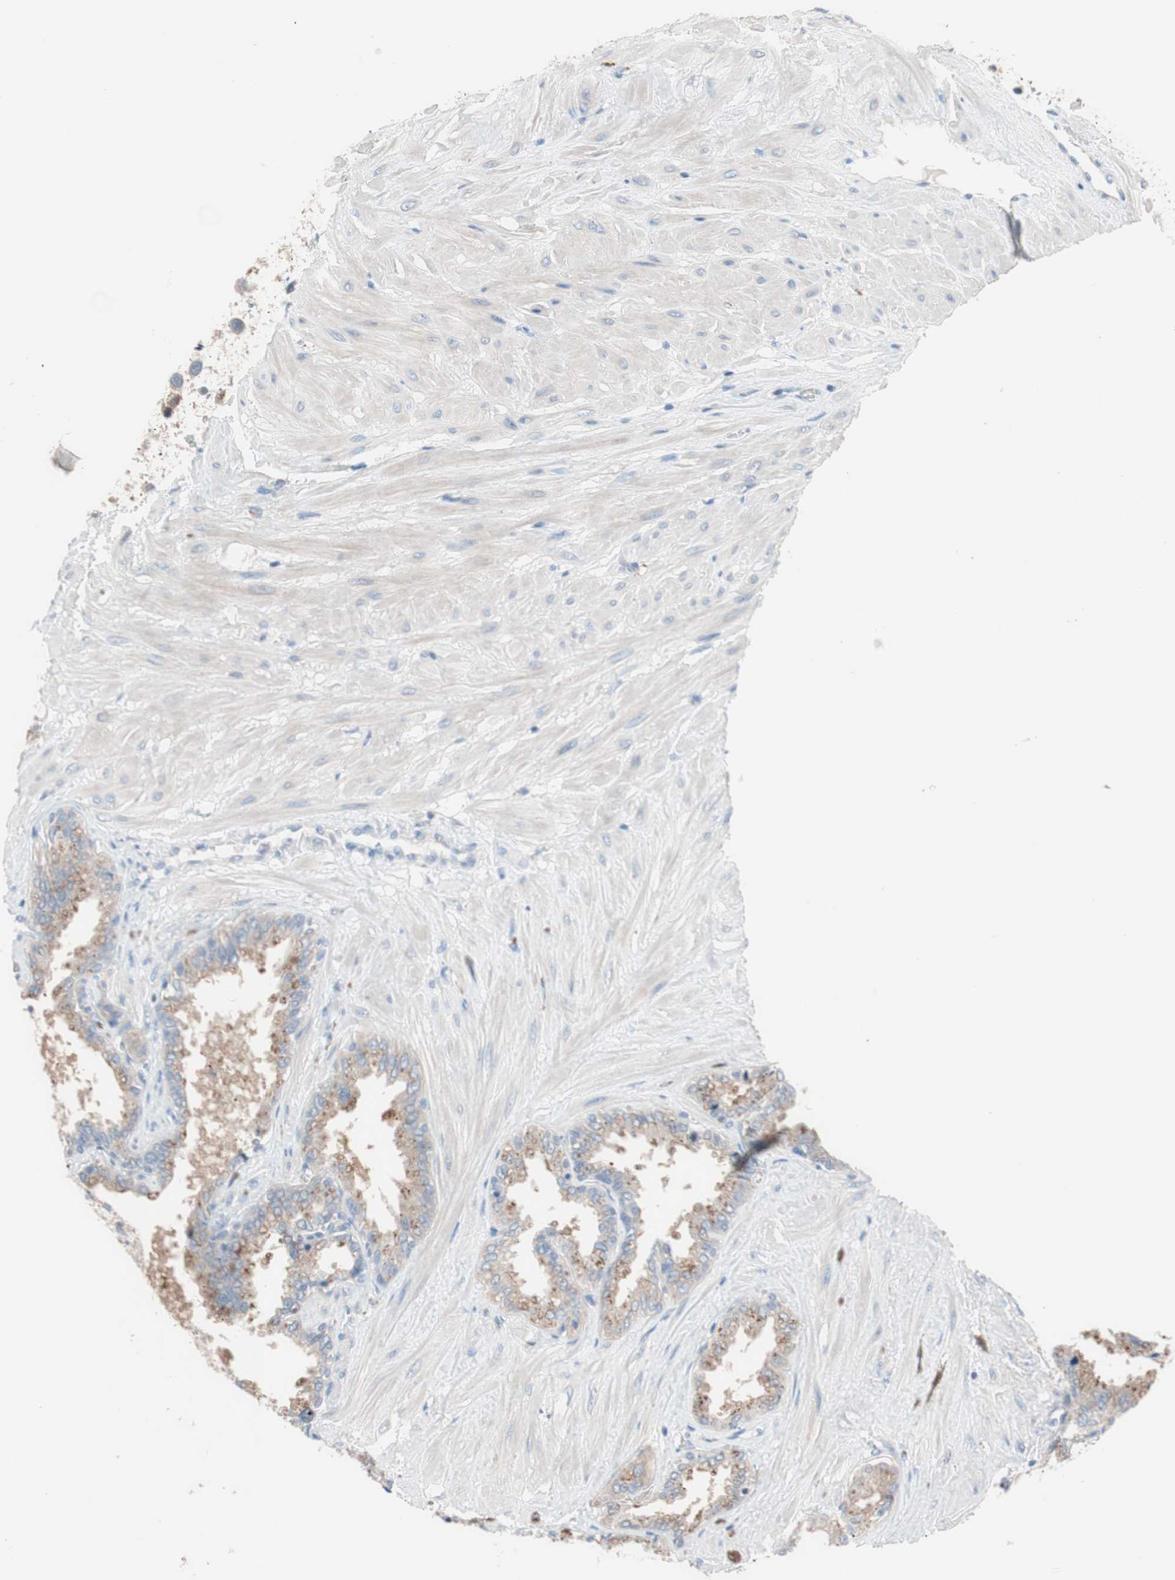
{"staining": {"intensity": "weak", "quantity": ">75%", "location": "cytoplasmic/membranous"}, "tissue": "seminal vesicle", "cell_type": "Glandular cells", "image_type": "normal", "snomed": [{"axis": "morphology", "description": "Normal tissue, NOS"}, {"axis": "topography", "description": "Seminal veicle"}], "caption": "Seminal vesicle was stained to show a protein in brown. There is low levels of weak cytoplasmic/membranous positivity in about >75% of glandular cells.", "gene": "CLEC4D", "patient": {"sex": "male", "age": 46}}